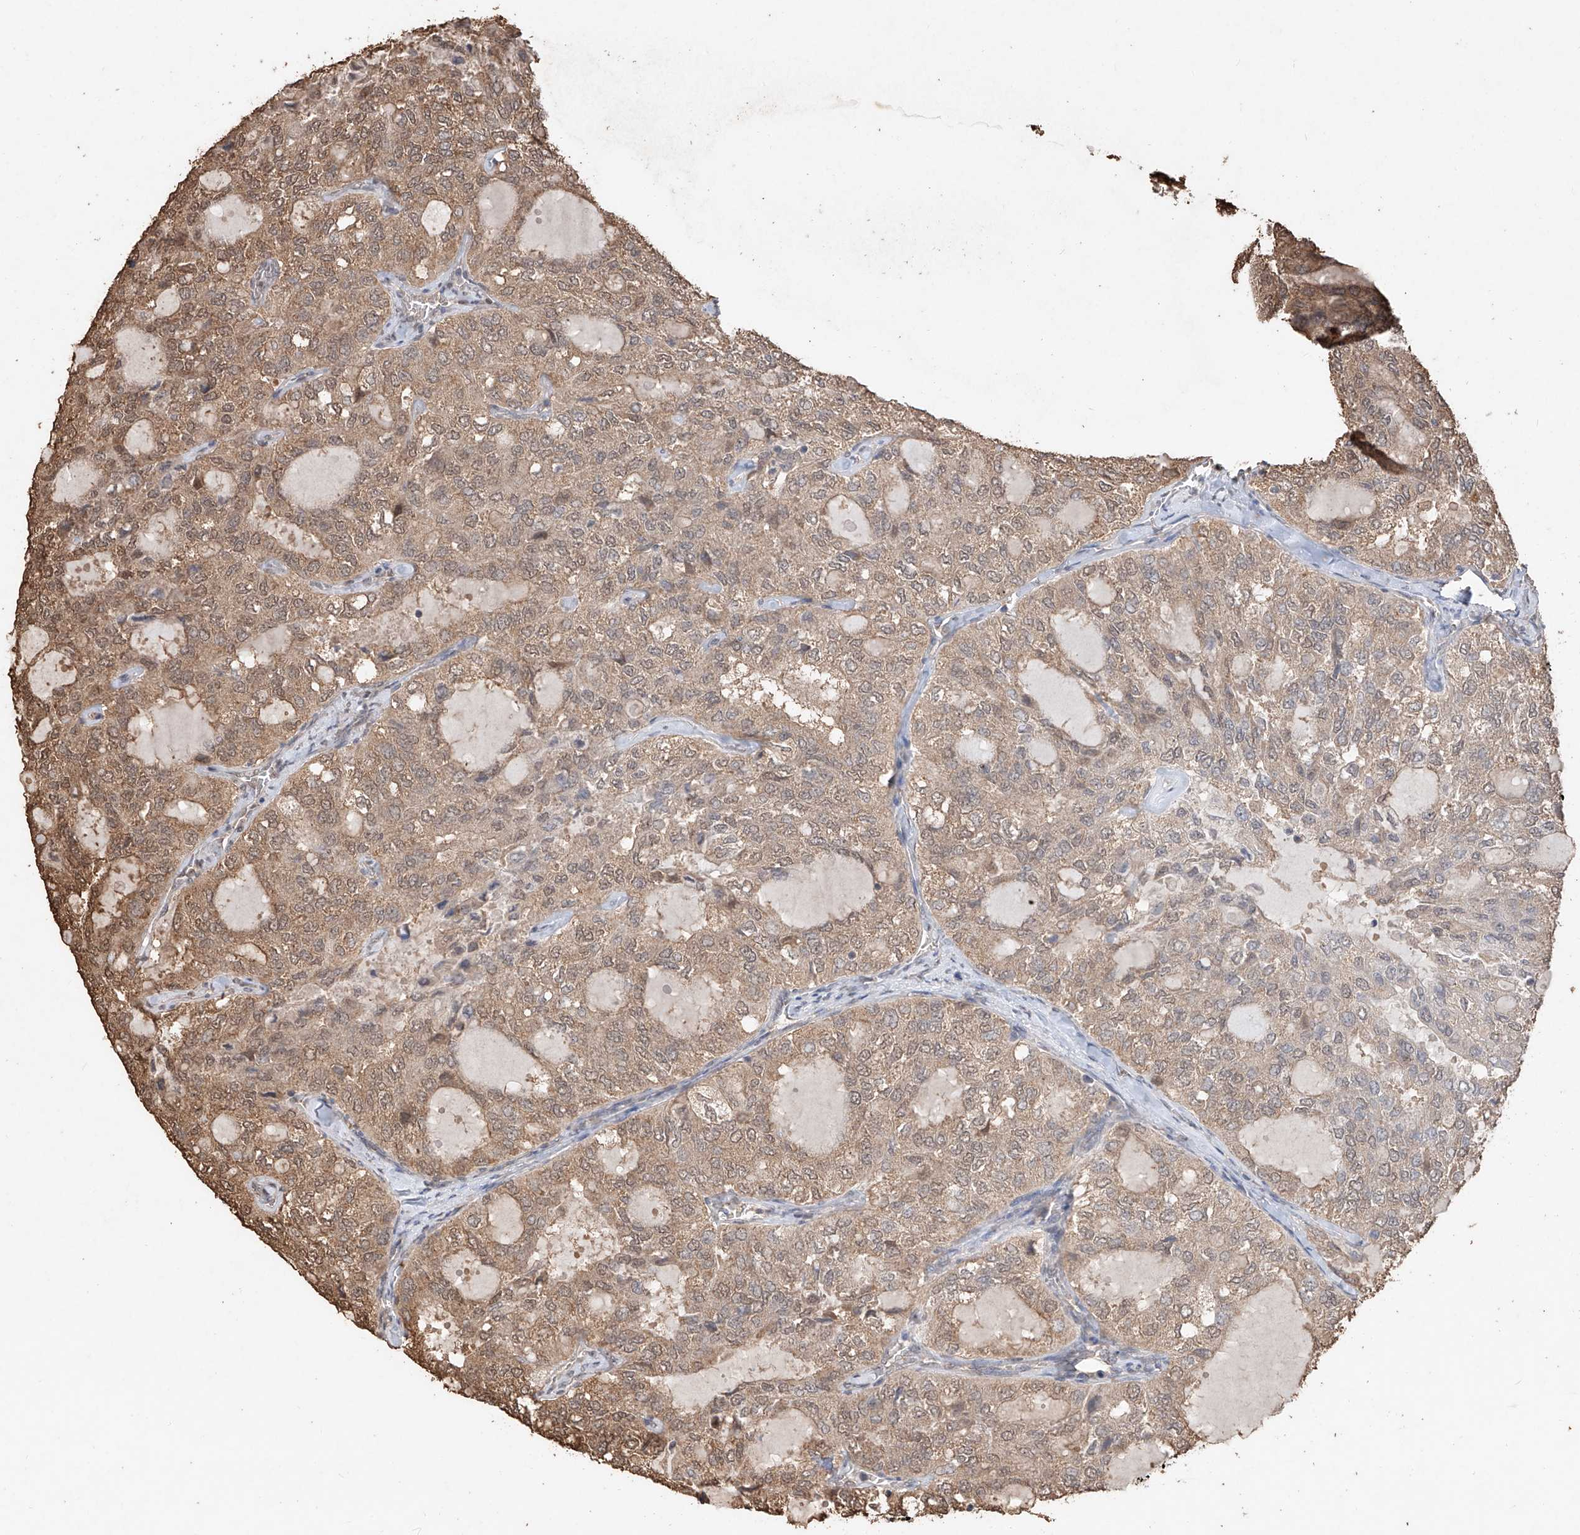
{"staining": {"intensity": "moderate", "quantity": "25%-75%", "location": "cytoplasmic/membranous,nuclear"}, "tissue": "thyroid cancer", "cell_type": "Tumor cells", "image_type": "cancer", "snomed": [{"axis": "morphology", "description": "Follicular adenoma carcinoma, NOS"}, {"axis": "topography", "description": "Thyroid gland"}], "caption": "Thyroid cancer (follicular adenoma carcinoma) tissue displays moderate cytoplasmic/membranous and nuclear positivity in approximately 25%-75% of tumor cells The protein is shown in brown color, while the nuclei are stained blue.", "gene": "ELOVL1", "patient": {"sex": "male", "age": 75}}